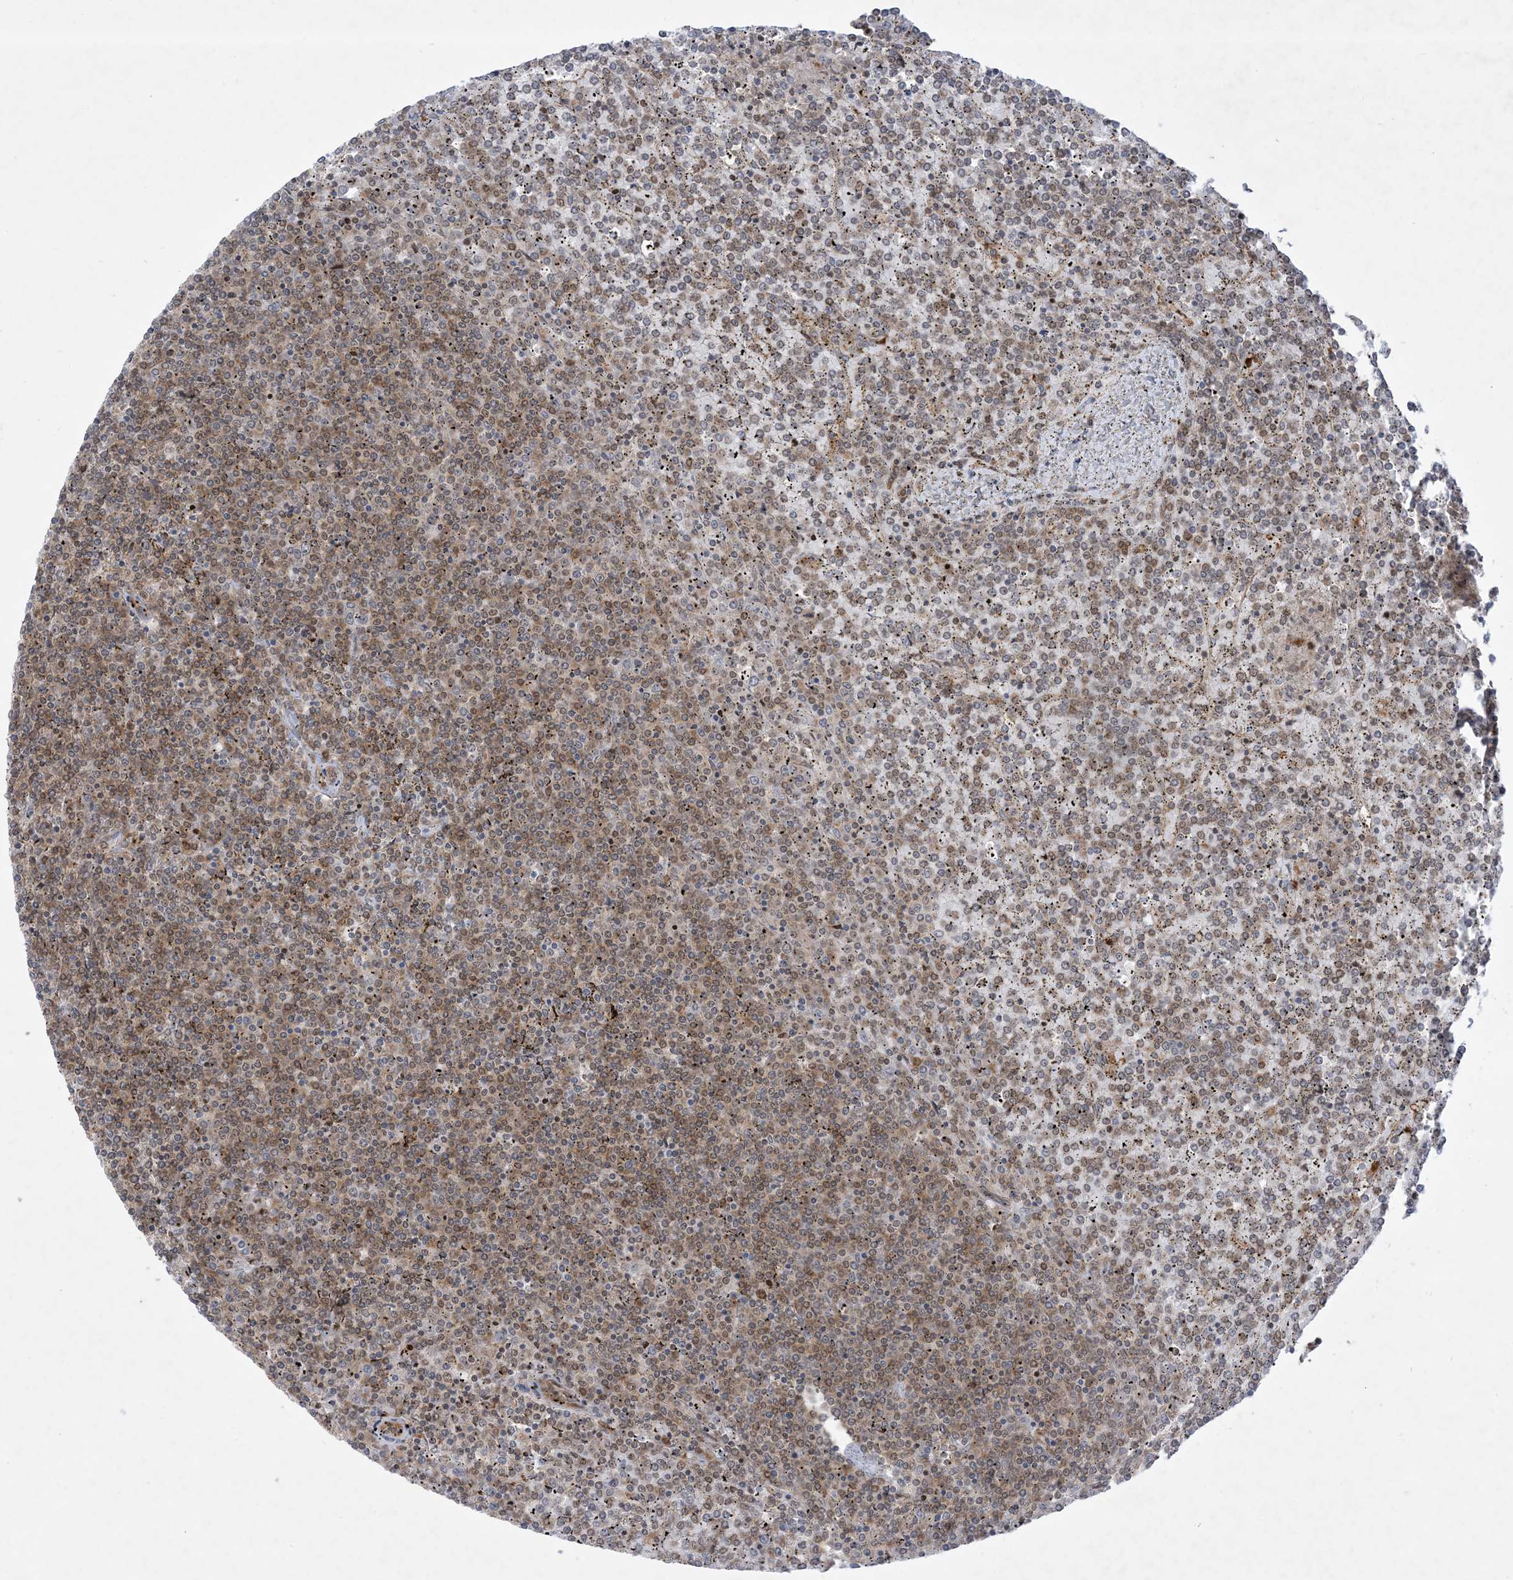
{"staining": {"intensity": "moderate", "quantity": "25%-75%", "location": "cytoplasmic/membranous"}, "tissue": "lymphoma", "cell_type": "Tumor cells", "image_type": "cancer", "snomed": [{"axis": "morphology", "description": "Malignant lymphoma, non-Hodgkin's type, Low grade"}, {"axis": "topography", "description": "Spleen"}], "caption": "Protein analysis of lymphoma tissue exhibits moderate cytoplasmic/membranous positivity in approximately 25%-75% of tumor cells. The staining is performed using DAB brown chromogen to label protein expression. The nuclei are counter-stained blue using hematoxylin.", "gene": "SOGA3", "patient": {"sex": "female", "age": 19}}